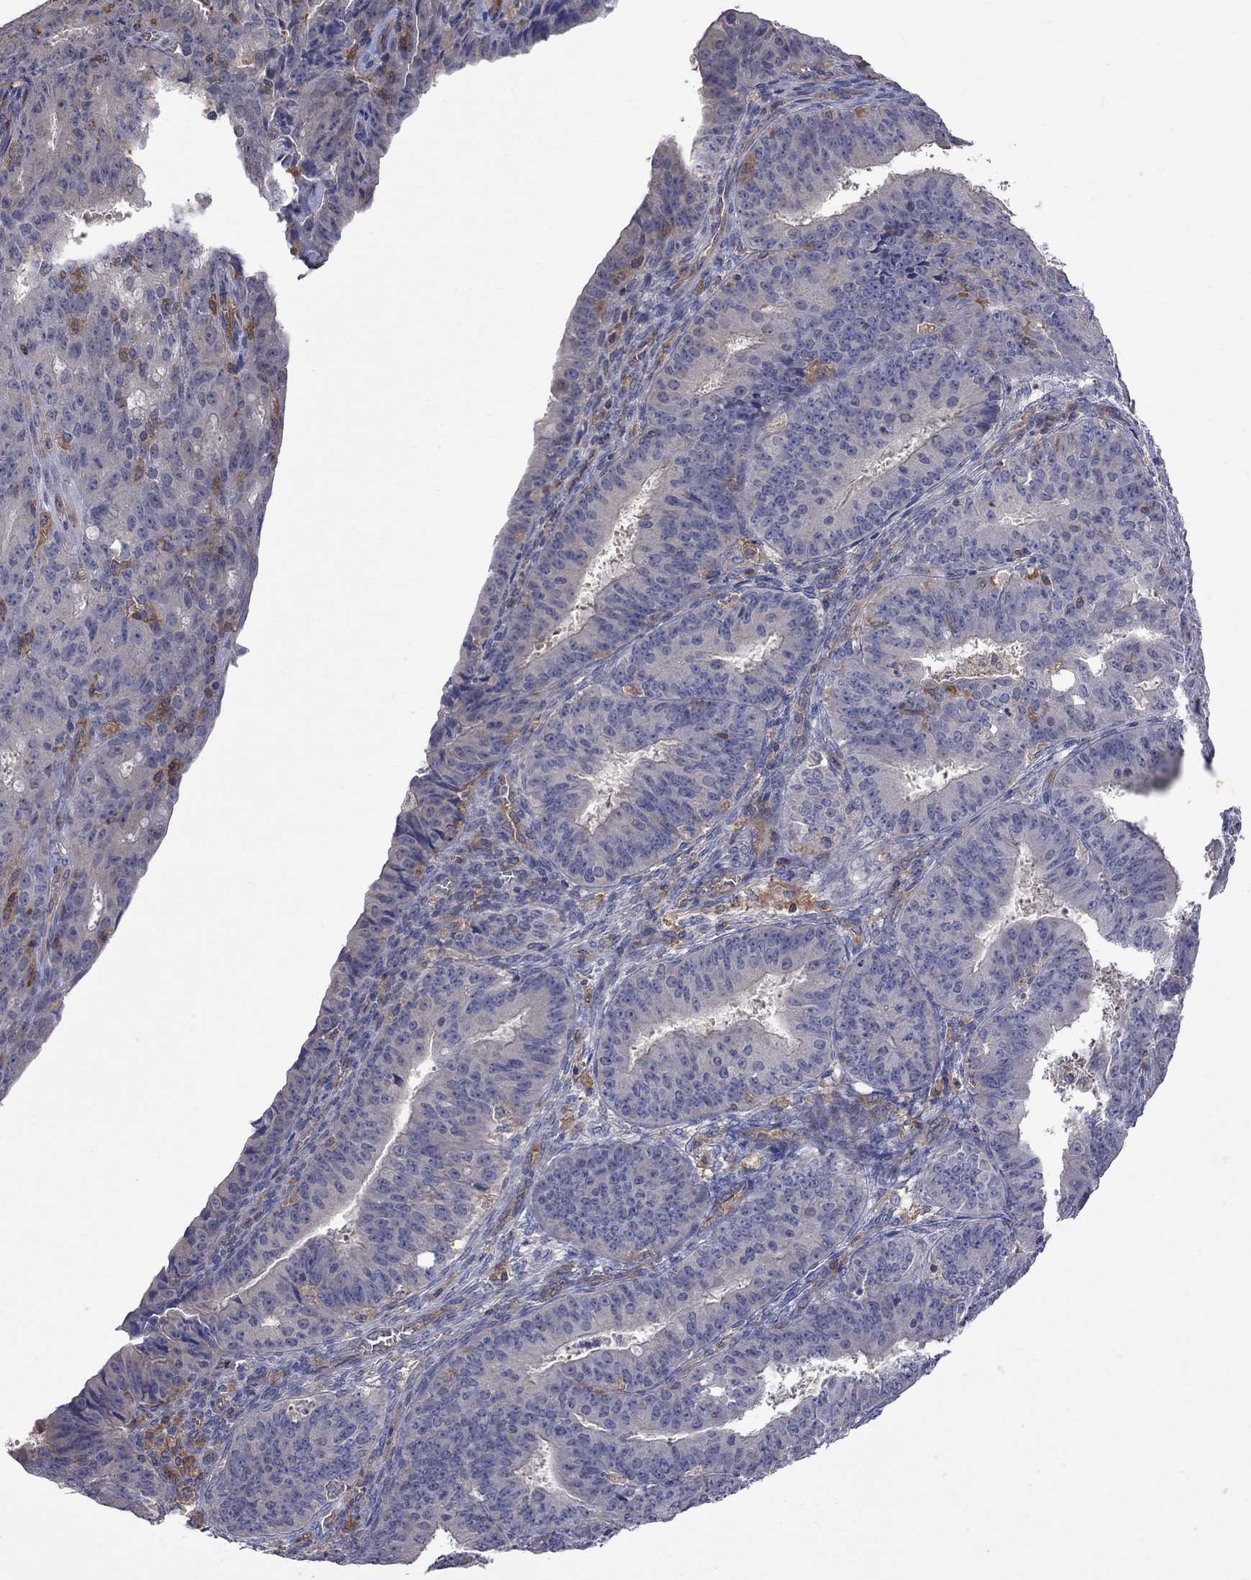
{"staining": {"intensity": "negative", "quantity": "none", "location": "none"}, "tissue": "ovarian cancer", "cell_type": "Tumor cells", "image_type": "cancer", "snomed": [{"axis": "morphology", "description": "Carcinoma, endometroid"}, {"axis": "topography", "description": "Ovary"}], "caption": "Immunohistochemical staining of ovarian endometroid carcinoma shows no significant staining in tumor cells.", "gene": "ABI3", "patient": {"sex": "female", "age": 42}}